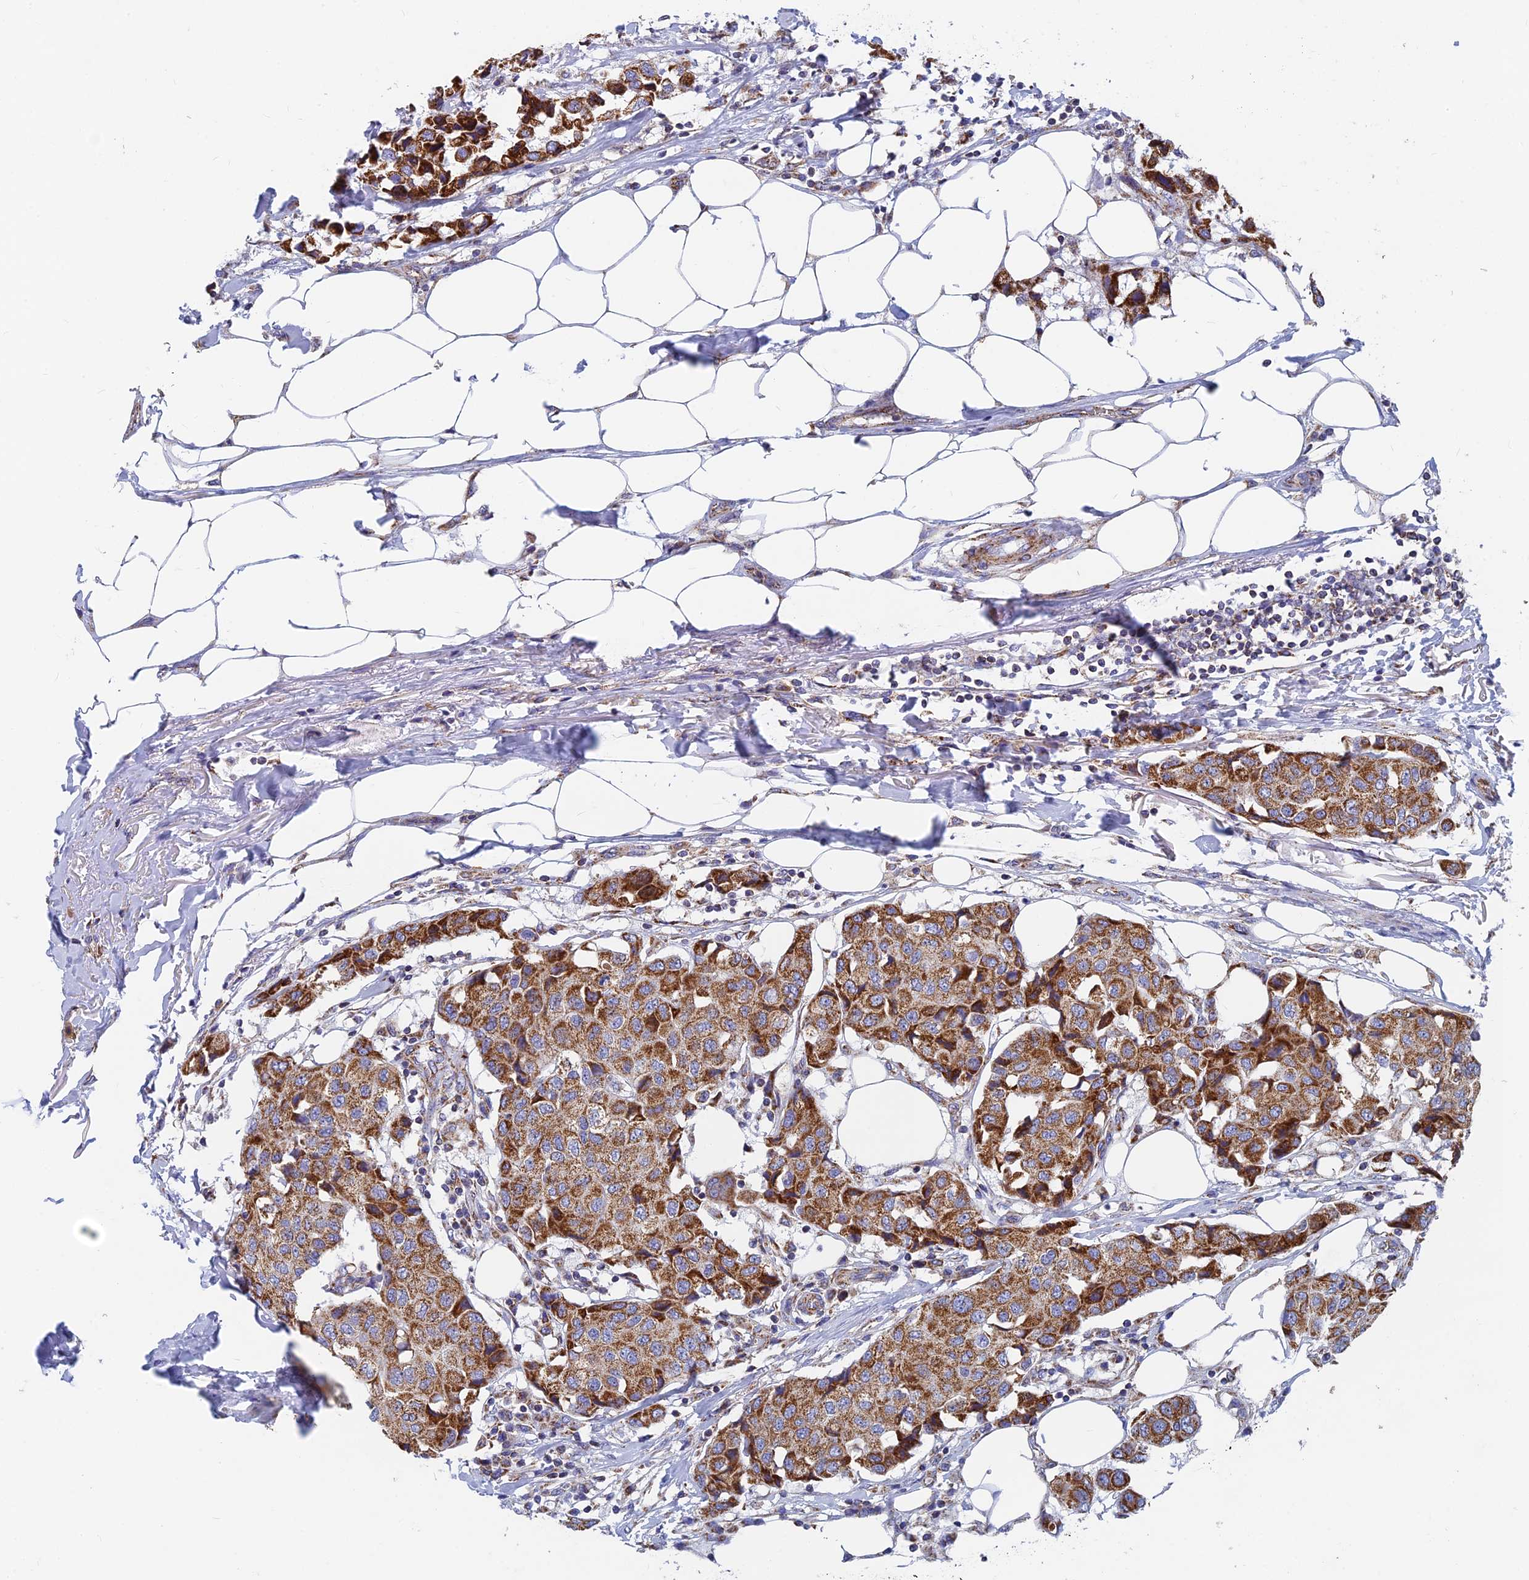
{"staining": {"intensity": "moderate", "quantity": ">75%", "location": "cytoplasmic/membranous"}, "tissue": "breast cancer", "cell_type": "Tumor cells", "image_type": "cancer", "snomed": [{"axis": "morphology", "description": "Duct carcinoma"}, {"axis": "topography", "description": "Breast"}], "caption": "Breast cancer (intraductal carcinoma) stained with a protein marker shows moderate staining in tumor cells.", "gene": "MRPS9", "patient": {"sex": "female", "age": 80}}